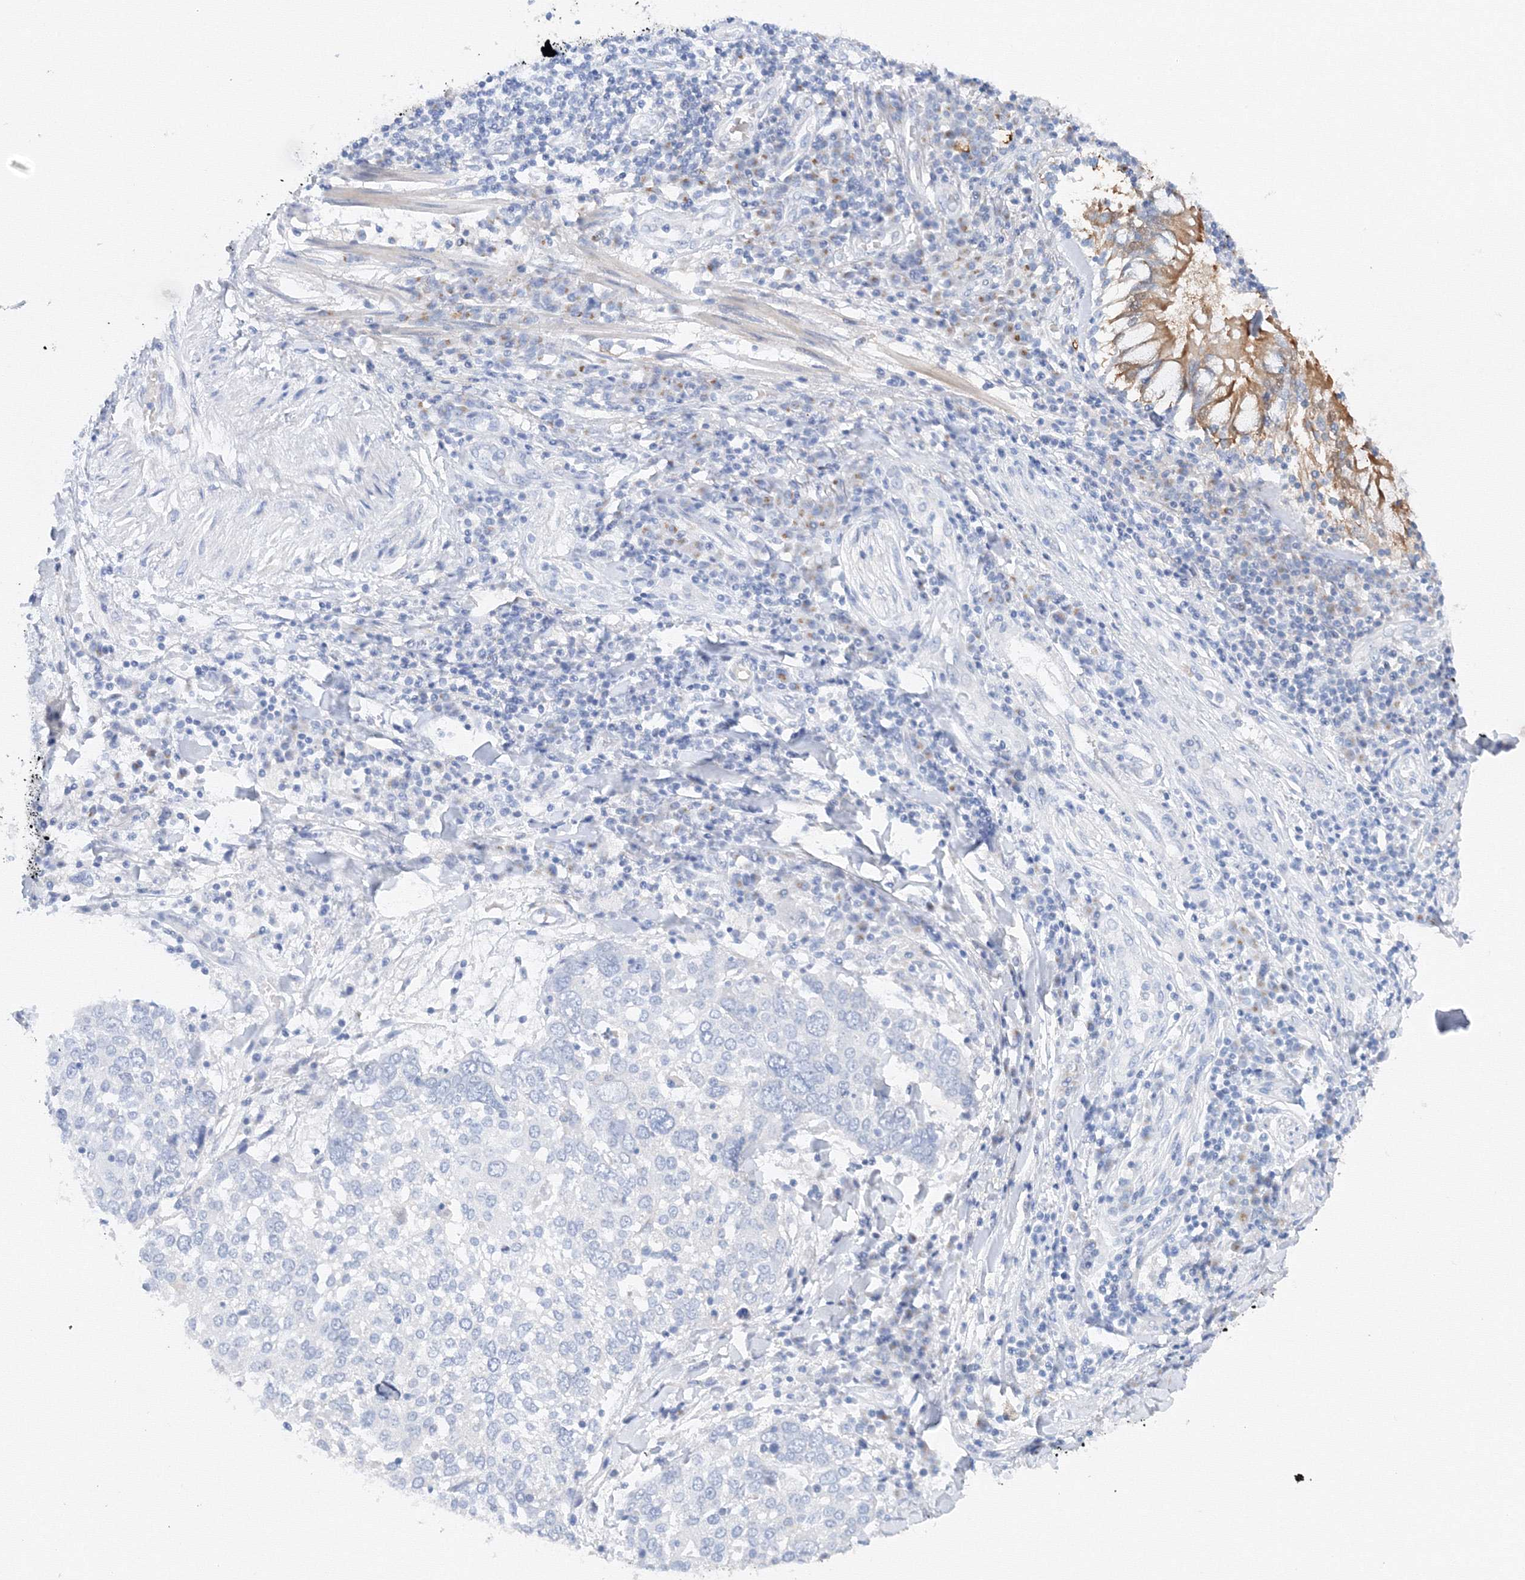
{"staining": {"intensity": "negative", "quantity": "none", "location": "none"}, "tissue": "lung cancer", "cell_type": "Tumor cells", "image_type": "cancer", "snomed": [{"axis": "morphology", "description": "Squamous cell carcinoma, NOS"}, {"axis": "topography", "description": "Lung"}], "caption": "Immunohistochemistry (IHC) of human squamous cell carcinoma (lung) shows no expression in tumor cells.", "gene": "TAMM41", "patient": {"sex": "male", "age": 65}}